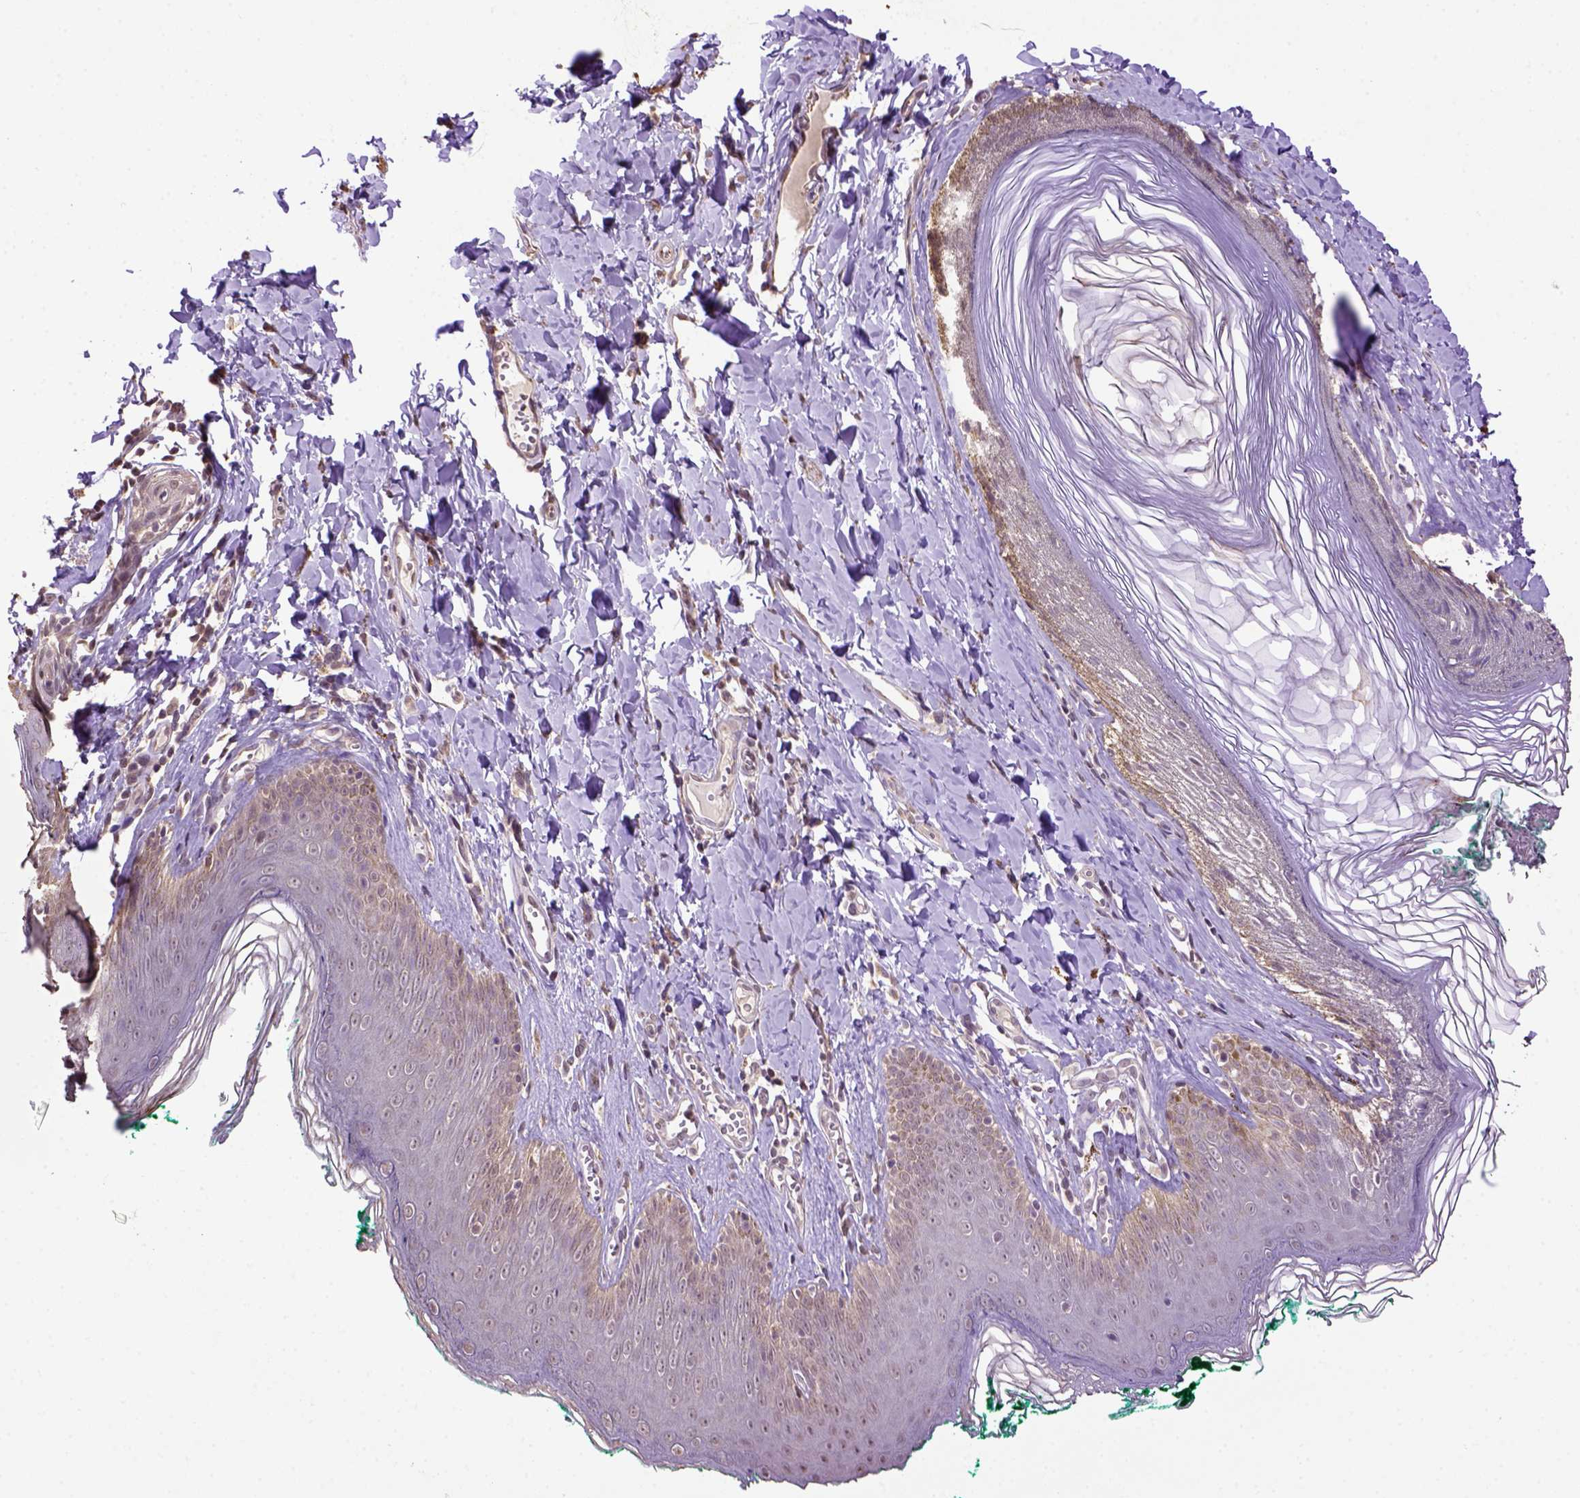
{"staining": {"intensity": "weak", "quantity": "<25%", "location": "cytoplasmic/membranous"}, "tissue": "skin", "cell_type": "Epidermal cells", "image_type": "normal", "snomed": [{"axis": "morphology", "description": "Normal tissue, NOS"}, {"axis": "topography", "description": "Vulva"}, {"axis": "topography", "description": "Peripheral nerve tissue"}], "caption": "This is an immunohistochemistry (IHC) histopathology image of unremarkable skin. There is no expression in epidermal cells.", "gene": "WDR17", "patient": {"sex": "female", "age": 66}}